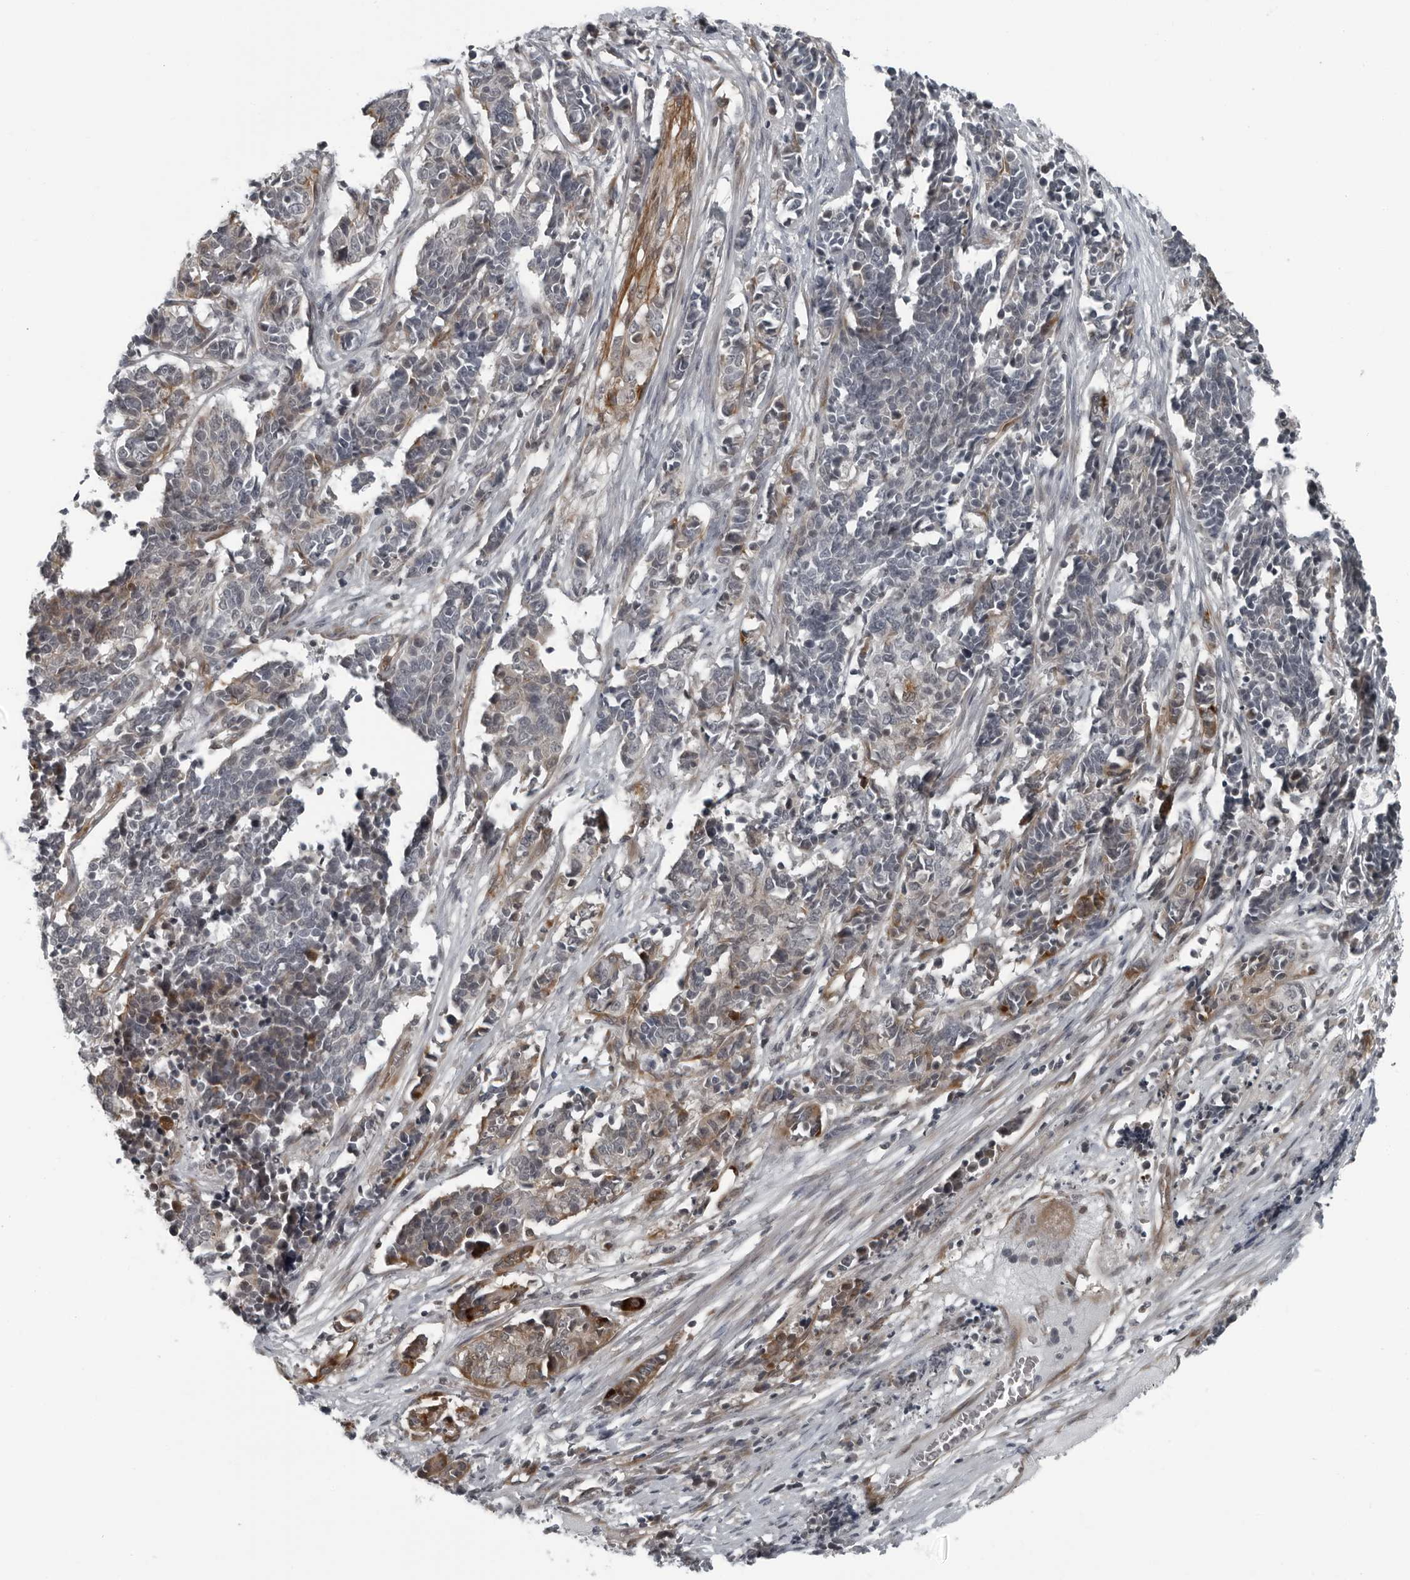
{"staining": {"intensity": "weak", "quantity": "<25%", "location": "cytoplasmic/membranous"}, "tissue": "cervical cancer", "cell_type": "Tumor cells", "image_type": "cancer", "snomed": [{"axis": "morphology", "description": "Normal tissue, NOS"}, {"axis": "morphology", "description": "Squamous cell carcinoma, NOS"}, {"axis": "topography", "description": "Cervix"}], "caption": "Immunohistochemistry (IHC) of cervical cancer (squamous cell carcinoma) displays no expression in tumor cells.", "gene": "FAM102B", "patient": {"sex": "female", "age": 35}}